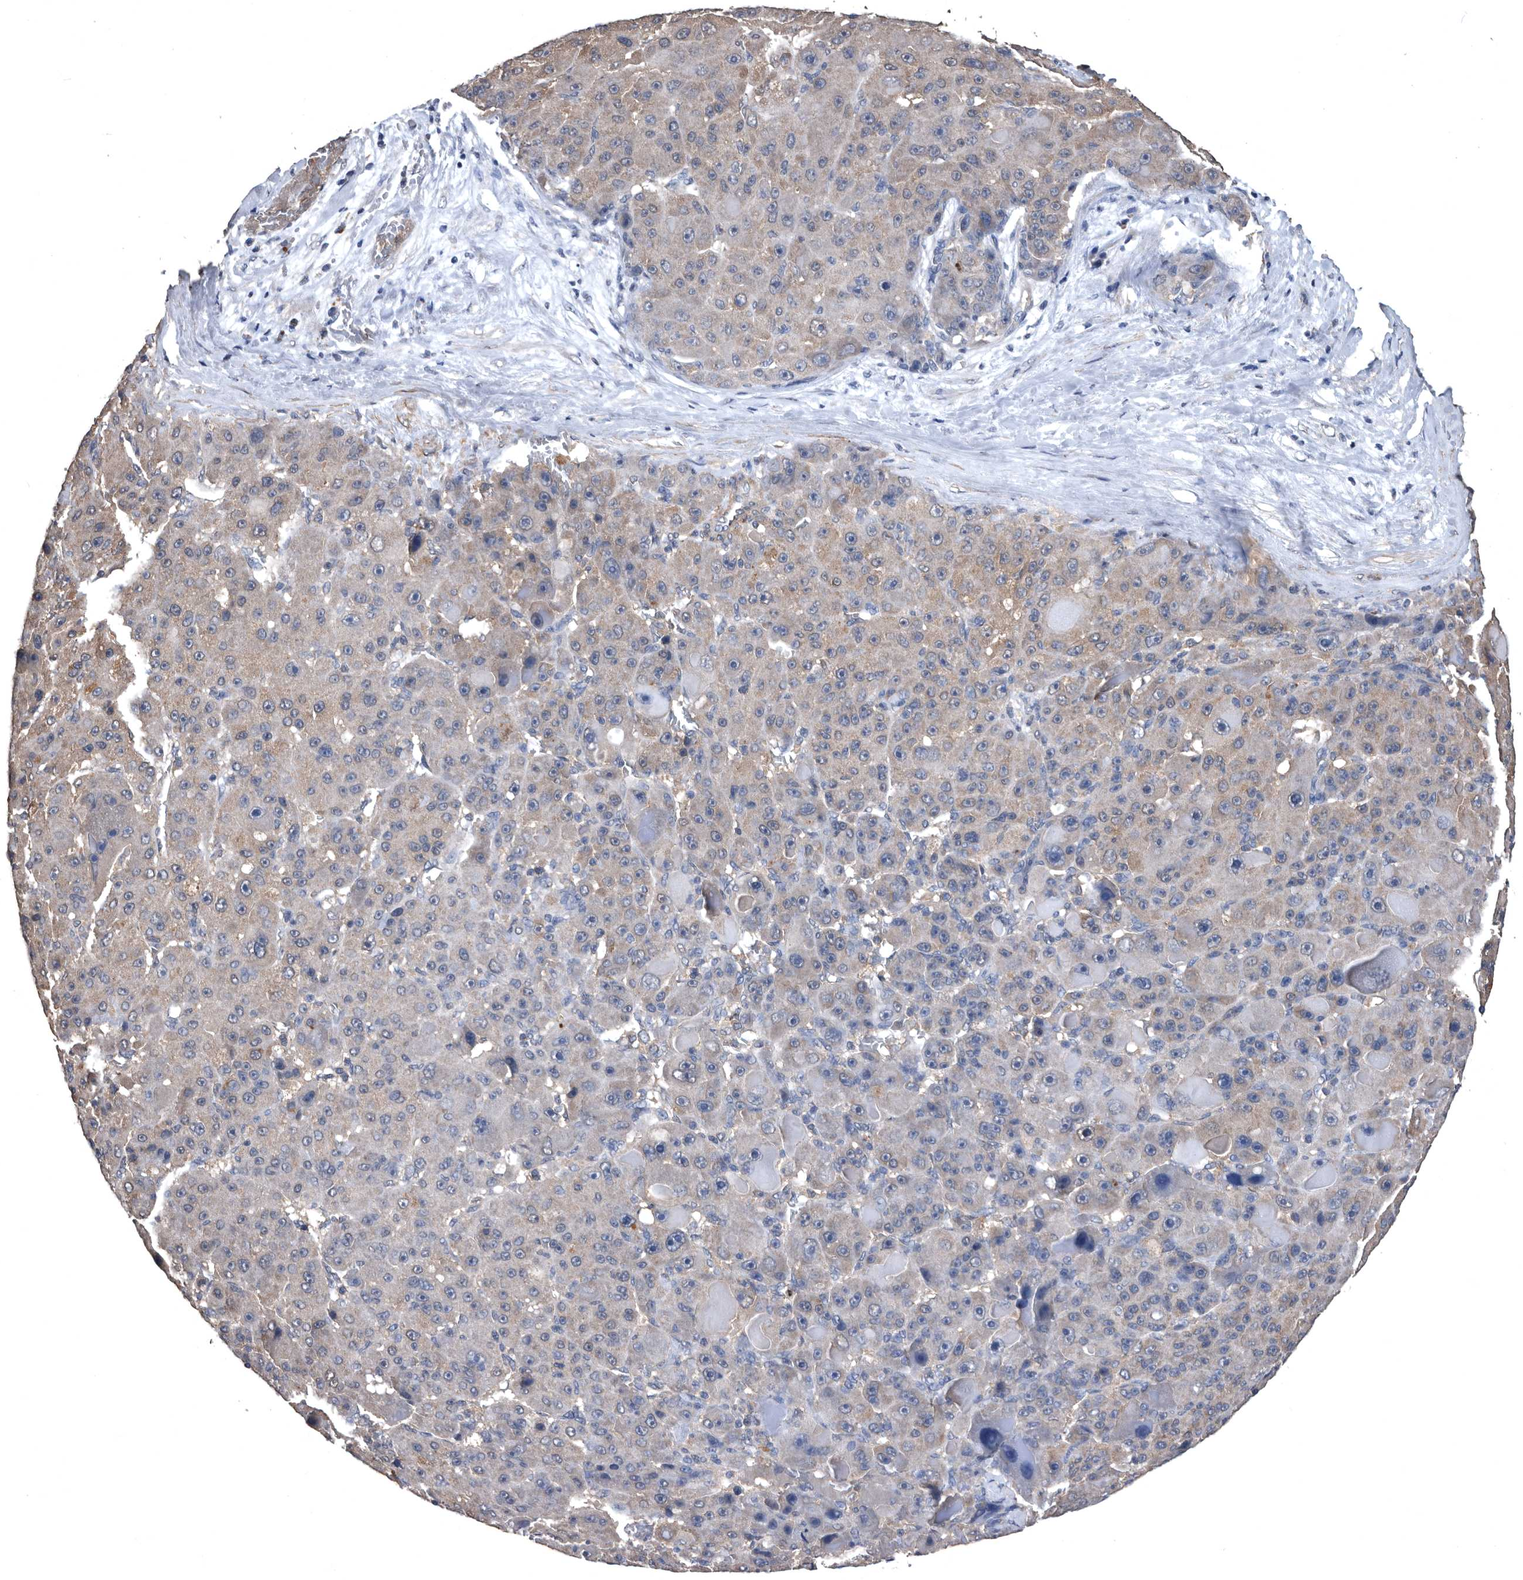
{"staining": {"intensity": "weak", "quantity": "25%-75%", "location": "cytoplasmic/membranous"}, "tissue": "liver cancer", "cell_type": "Tumor cells", "image_type": "cancer", "snomed": [{"axis": "morphology", "description": "Carcinoma, Hepatocellular, NOS"}, {"axis": "topography", "description": "Liver"}], "caption": "This is a photomicrograph of immunohistochemistry (IHC) staining of liver cancer, which shows weak positivity in the cytoplasmic/membranous of tumor cells.", "gene": "NRBP1", "patient": {"sex": "male", "age": 76}}